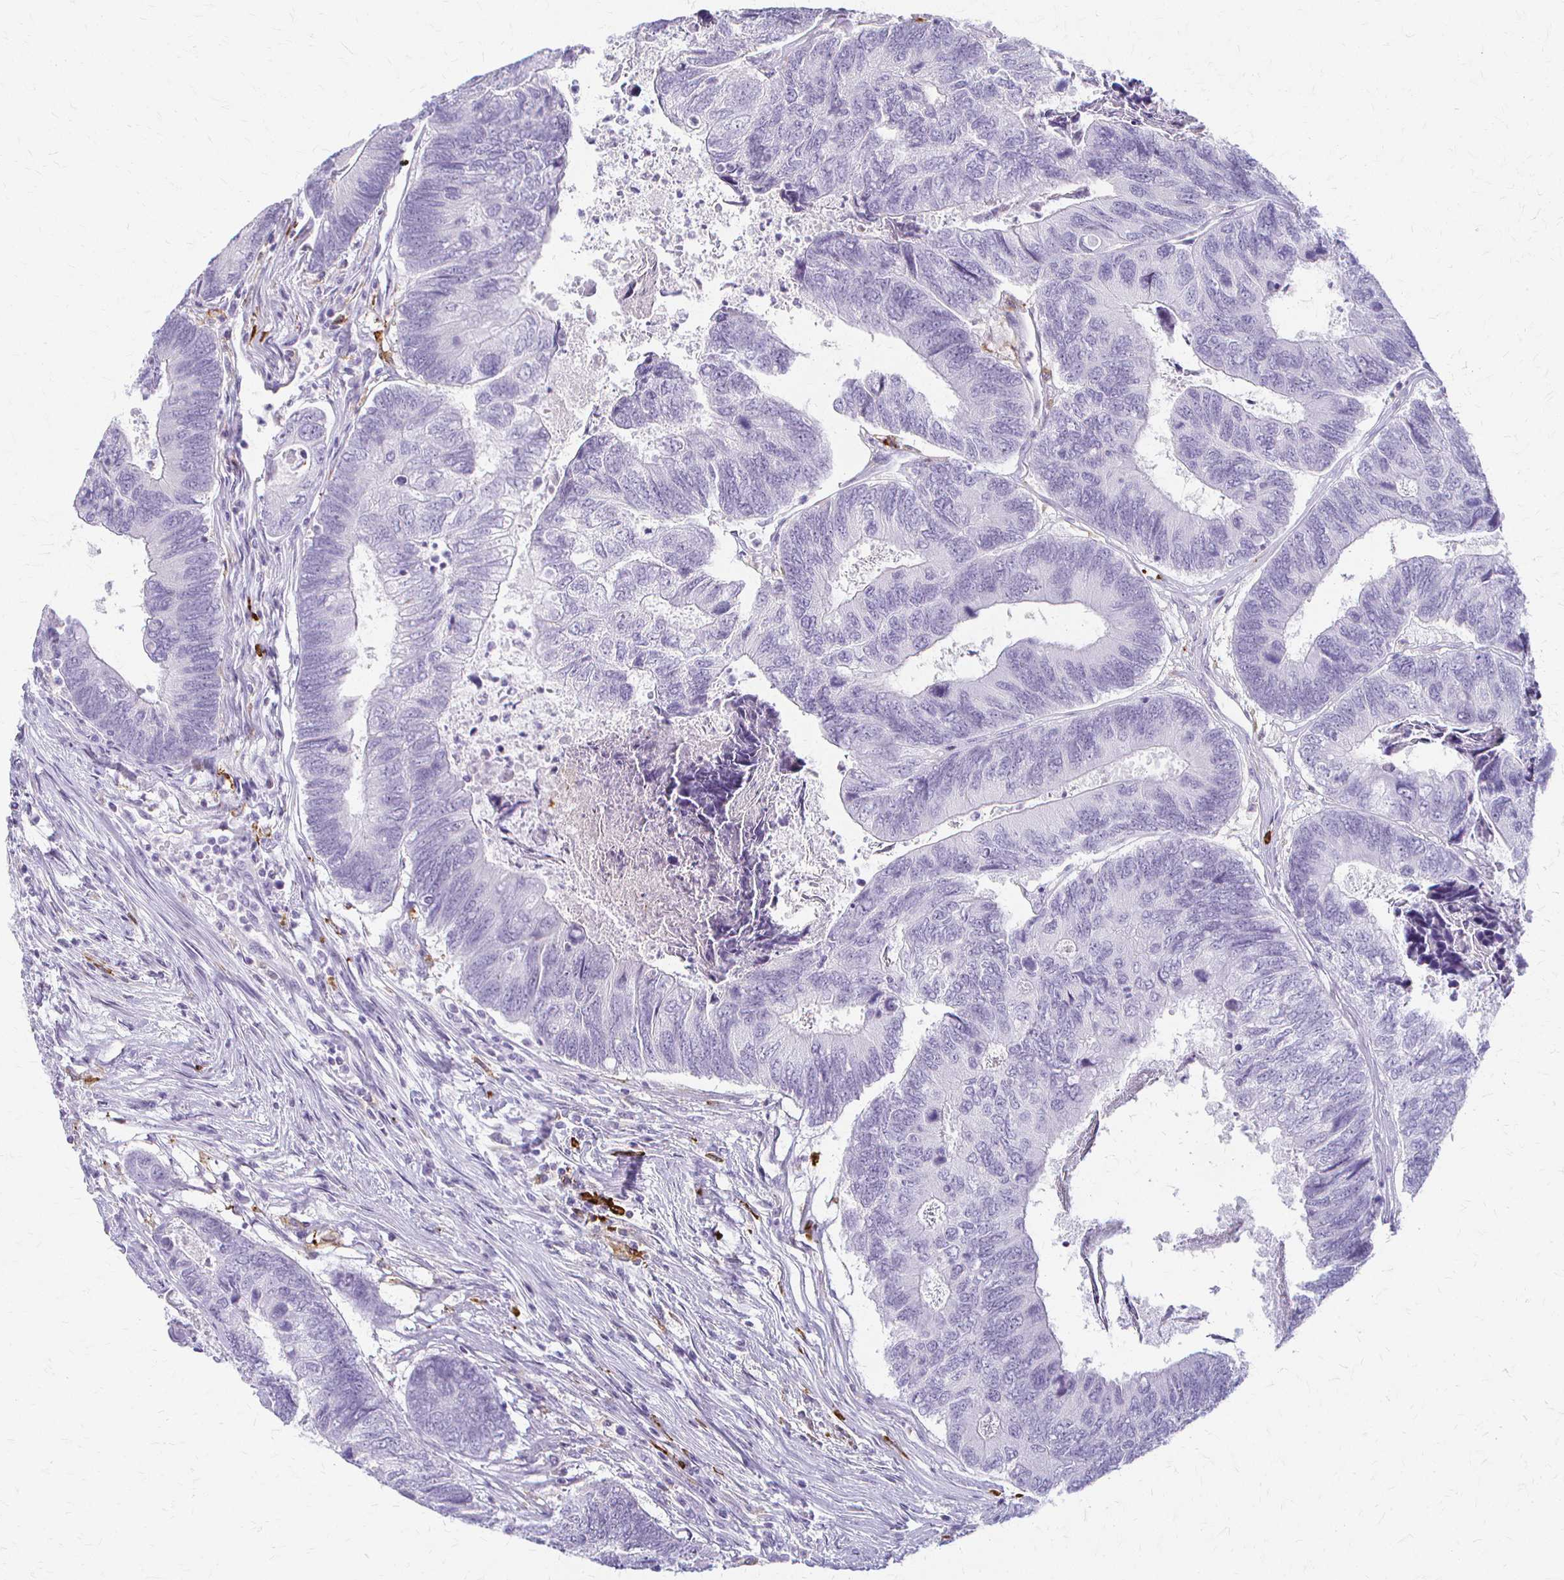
{"staining": {"intensity": "negative", "quantity": "none", "location": "none"}, "tissue": "colorectal cancer", "cell_type": "Tumor cells", "image_type": "cancer", "snomed": [{"axis": "morphology", "description": "Adenocarcinoma, NOS"}, {"axis": "topography", "description": "Colon"}], "caption": "Immunohistochemistry micrograph of neoplastic tissue: human adenocarcinoma (colorectal) stained with DAB reveals no significant protein positivity in tumor cells.", "gene": "ACP5", "patient": {"sex": "female", "age": 67}}